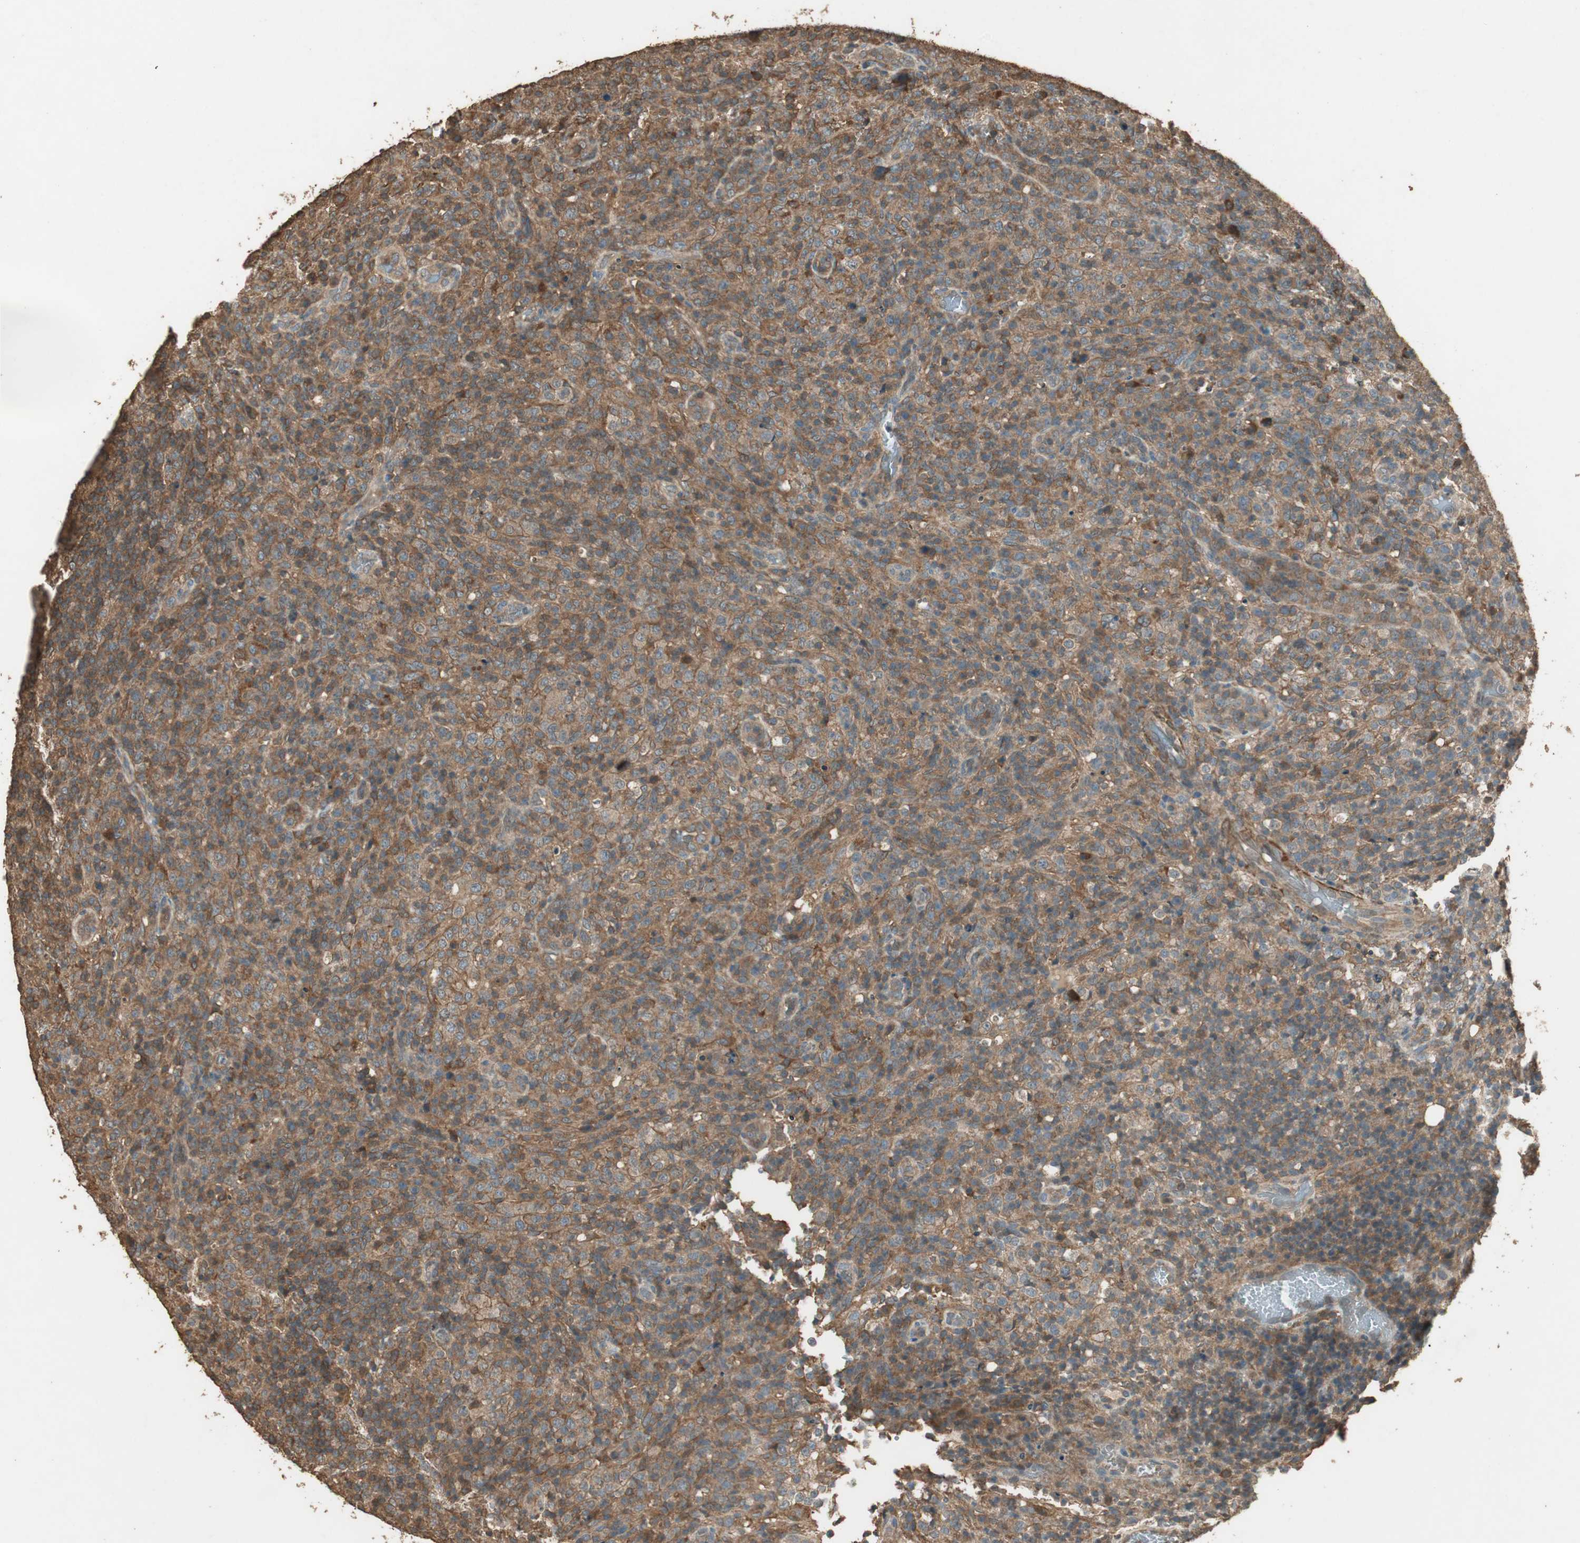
{"staining": {"intensity": "moderate", "quantity": ">75%", "location": "cytoplasmic/membranous"}, "tissue": "lymphoma", "cell_type": "Tumor cells", "image_type": "cancer", "snomed": [{"axis": "morphology", "description": "Malignant lymphoma, non-Hodgkin's type, High grade"}, {"axis": "topography", "description": "Lymph node"}], "caption": "Lymphoma stained with DAB immunohistochemistry (IHC) demonstrates medium levels of moderate cytoplasmic/membranous staining in about >75% of tumor cells.", "gene": "USP2", "patient": {"sex": "female", "age": 76}}